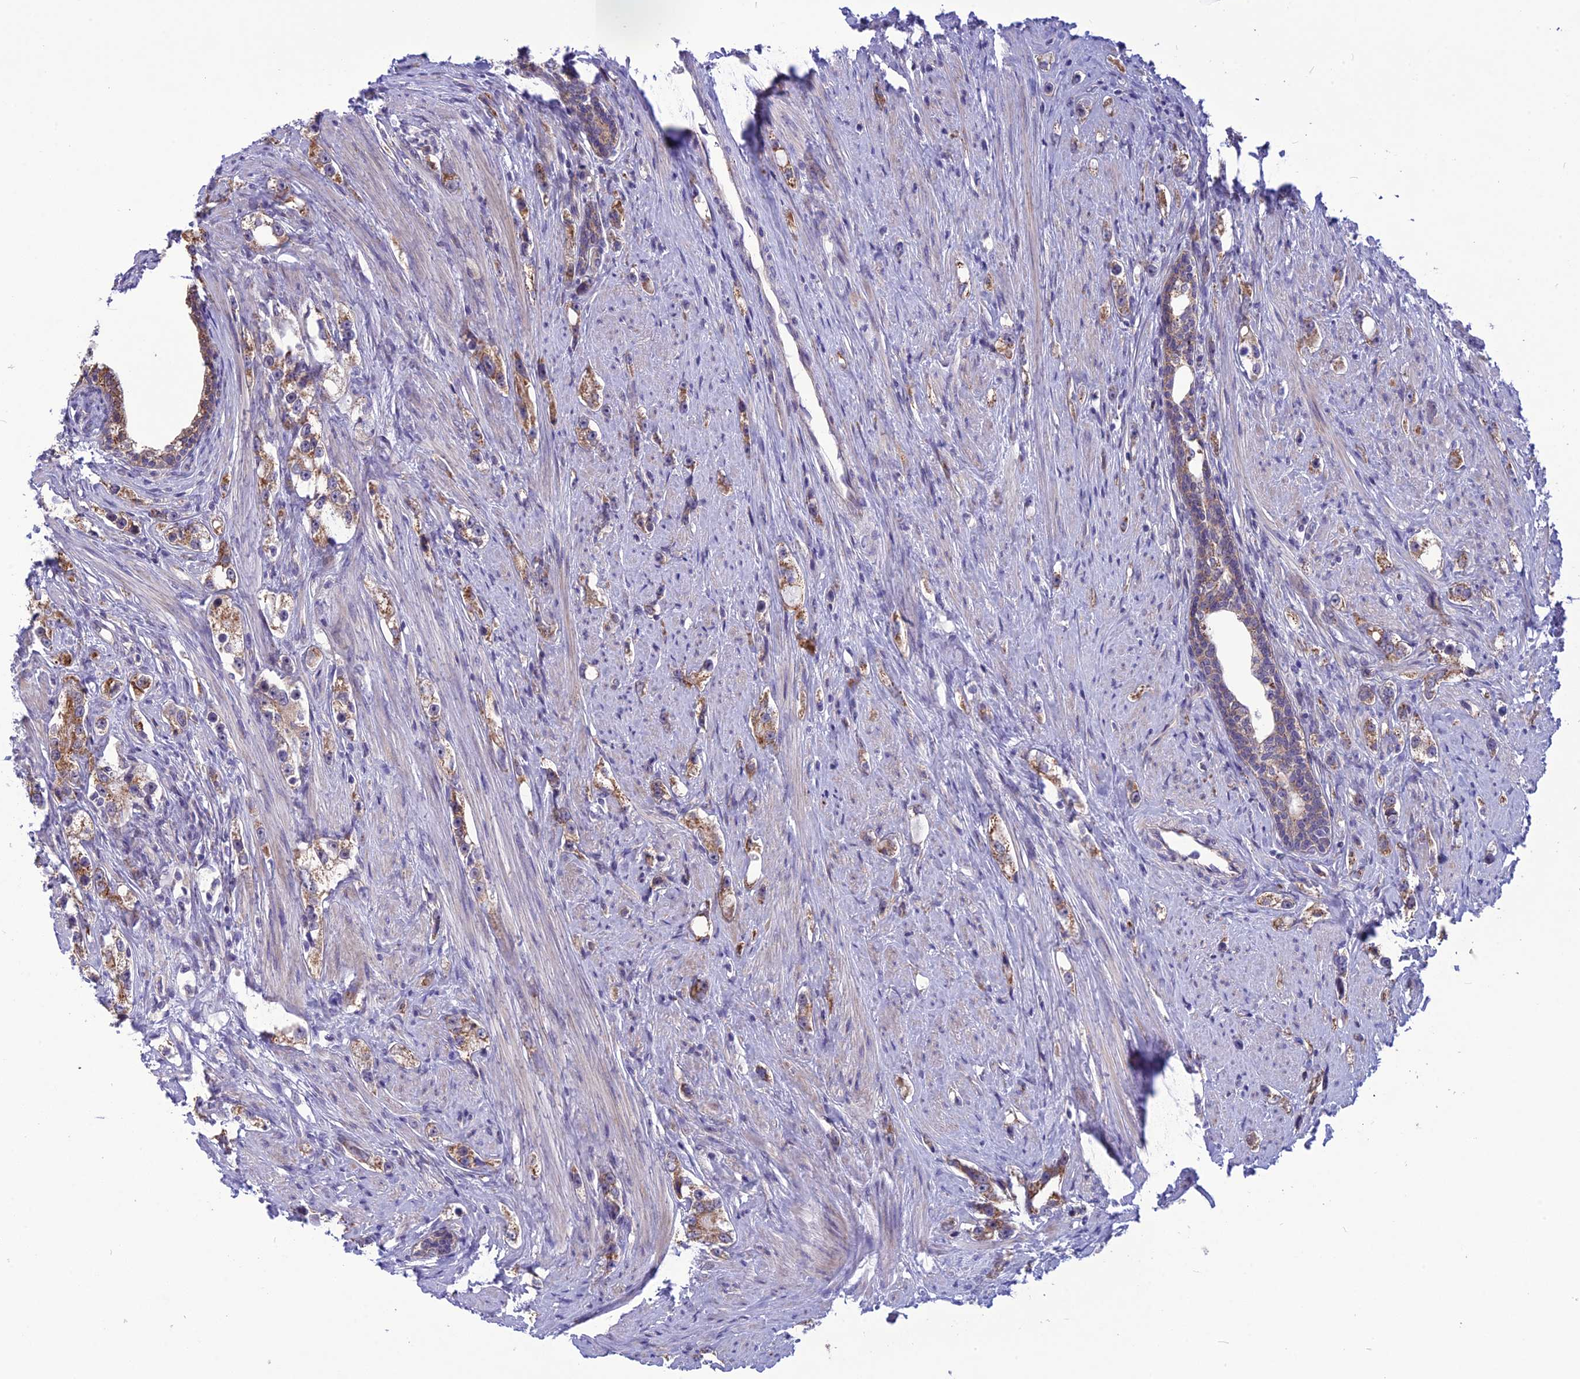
{"staining": {"intensity": "moderate", "quantity": ">75%", "location": "cytoplasmic/membranous"}, "tissue": "prostate cancer", "cell_type": "Tumor cells", "image_type": "cancer", "snomed": [{"axis": "morphology", "description": "Adenocarcinoma, High grade"}, {"axis": "topography", "description": "Prostate"}], "caption": "Moderate cytoplasmic/membranous protein expression is present in about >75% of tumor cells in high-grade adenocarcinoma (prostate).", "gene": "PSMF1", "patient": {"sex": "male", "age": 63}}